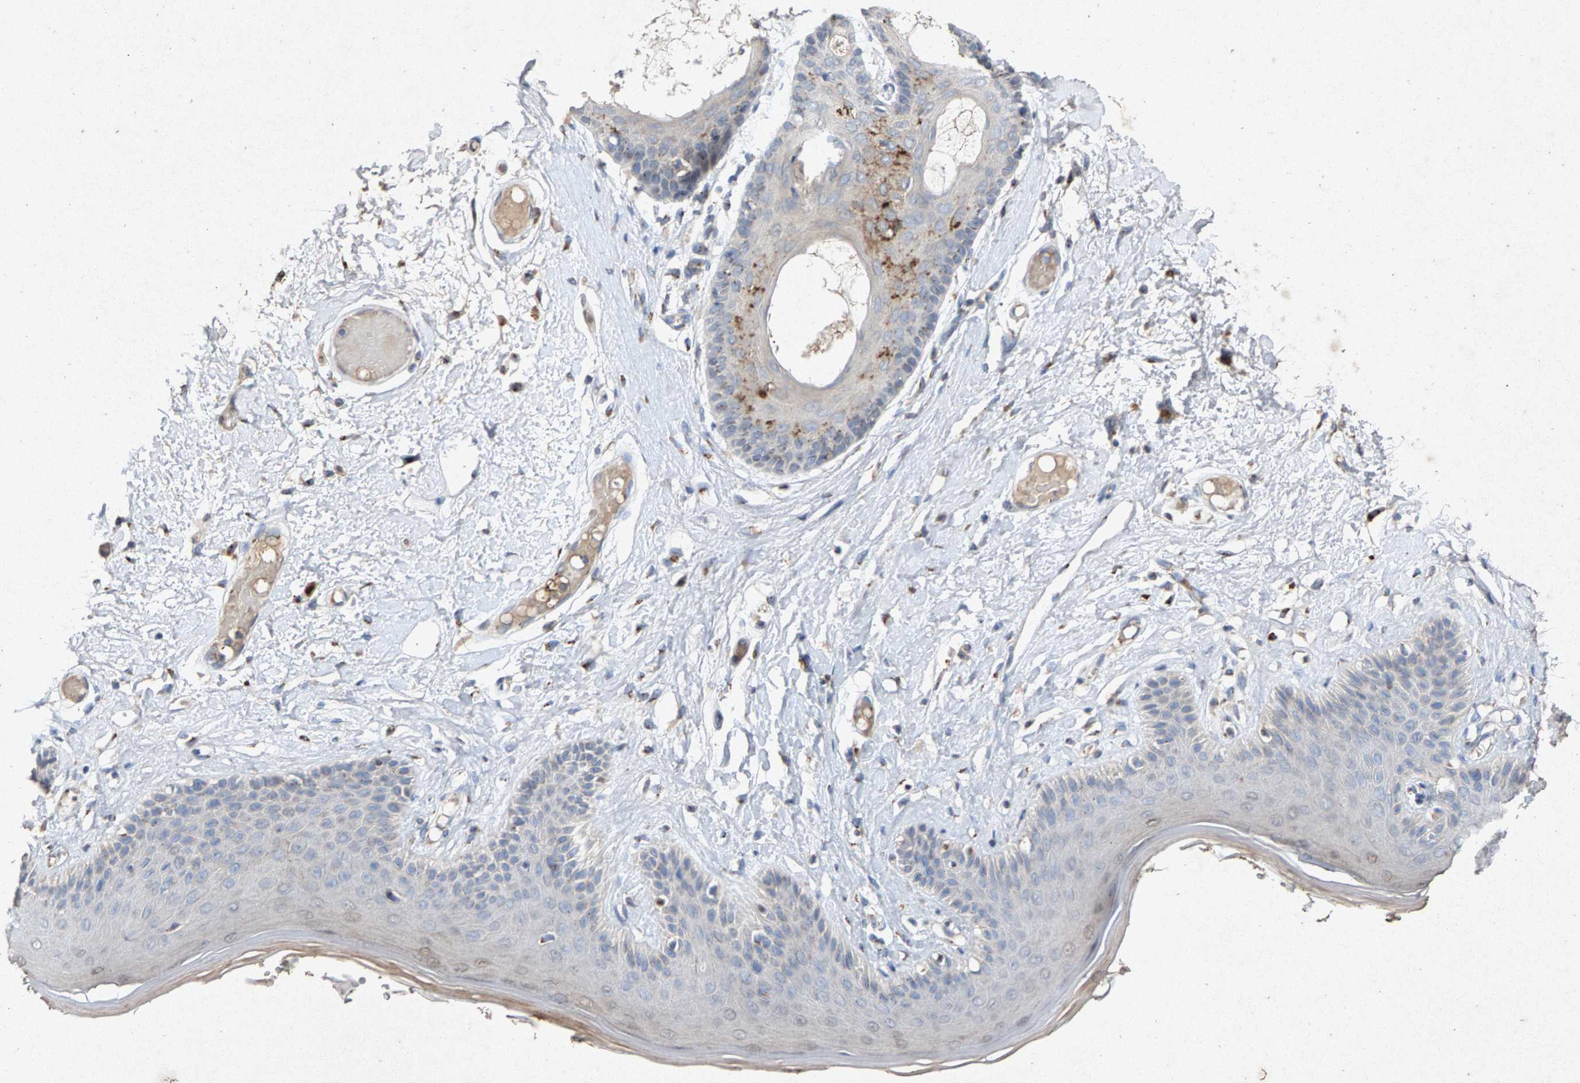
{"staining": {"intensity": "negative", "quantity": "none", "location": "none"}, "tissue": "skin", "cell_type": "Epidermal cells", "image_type": "normal", "snomed": [{"axis": "morphology", "description": "Normal tissue, NOS"}, {"axis": "topography", "description": "Vulva"}], "caption": "This histopathology image is of normal skin stained with immunohistochemistry (IHC) to label a protein in brown with the nuclei are counter-stained blue. There is no expression in epidermal cells. (Brightfield microscopy of DAB IHC at high magnification).", "gene": "MAN2A1", "patient": {"sex": "female", "age": 73}}